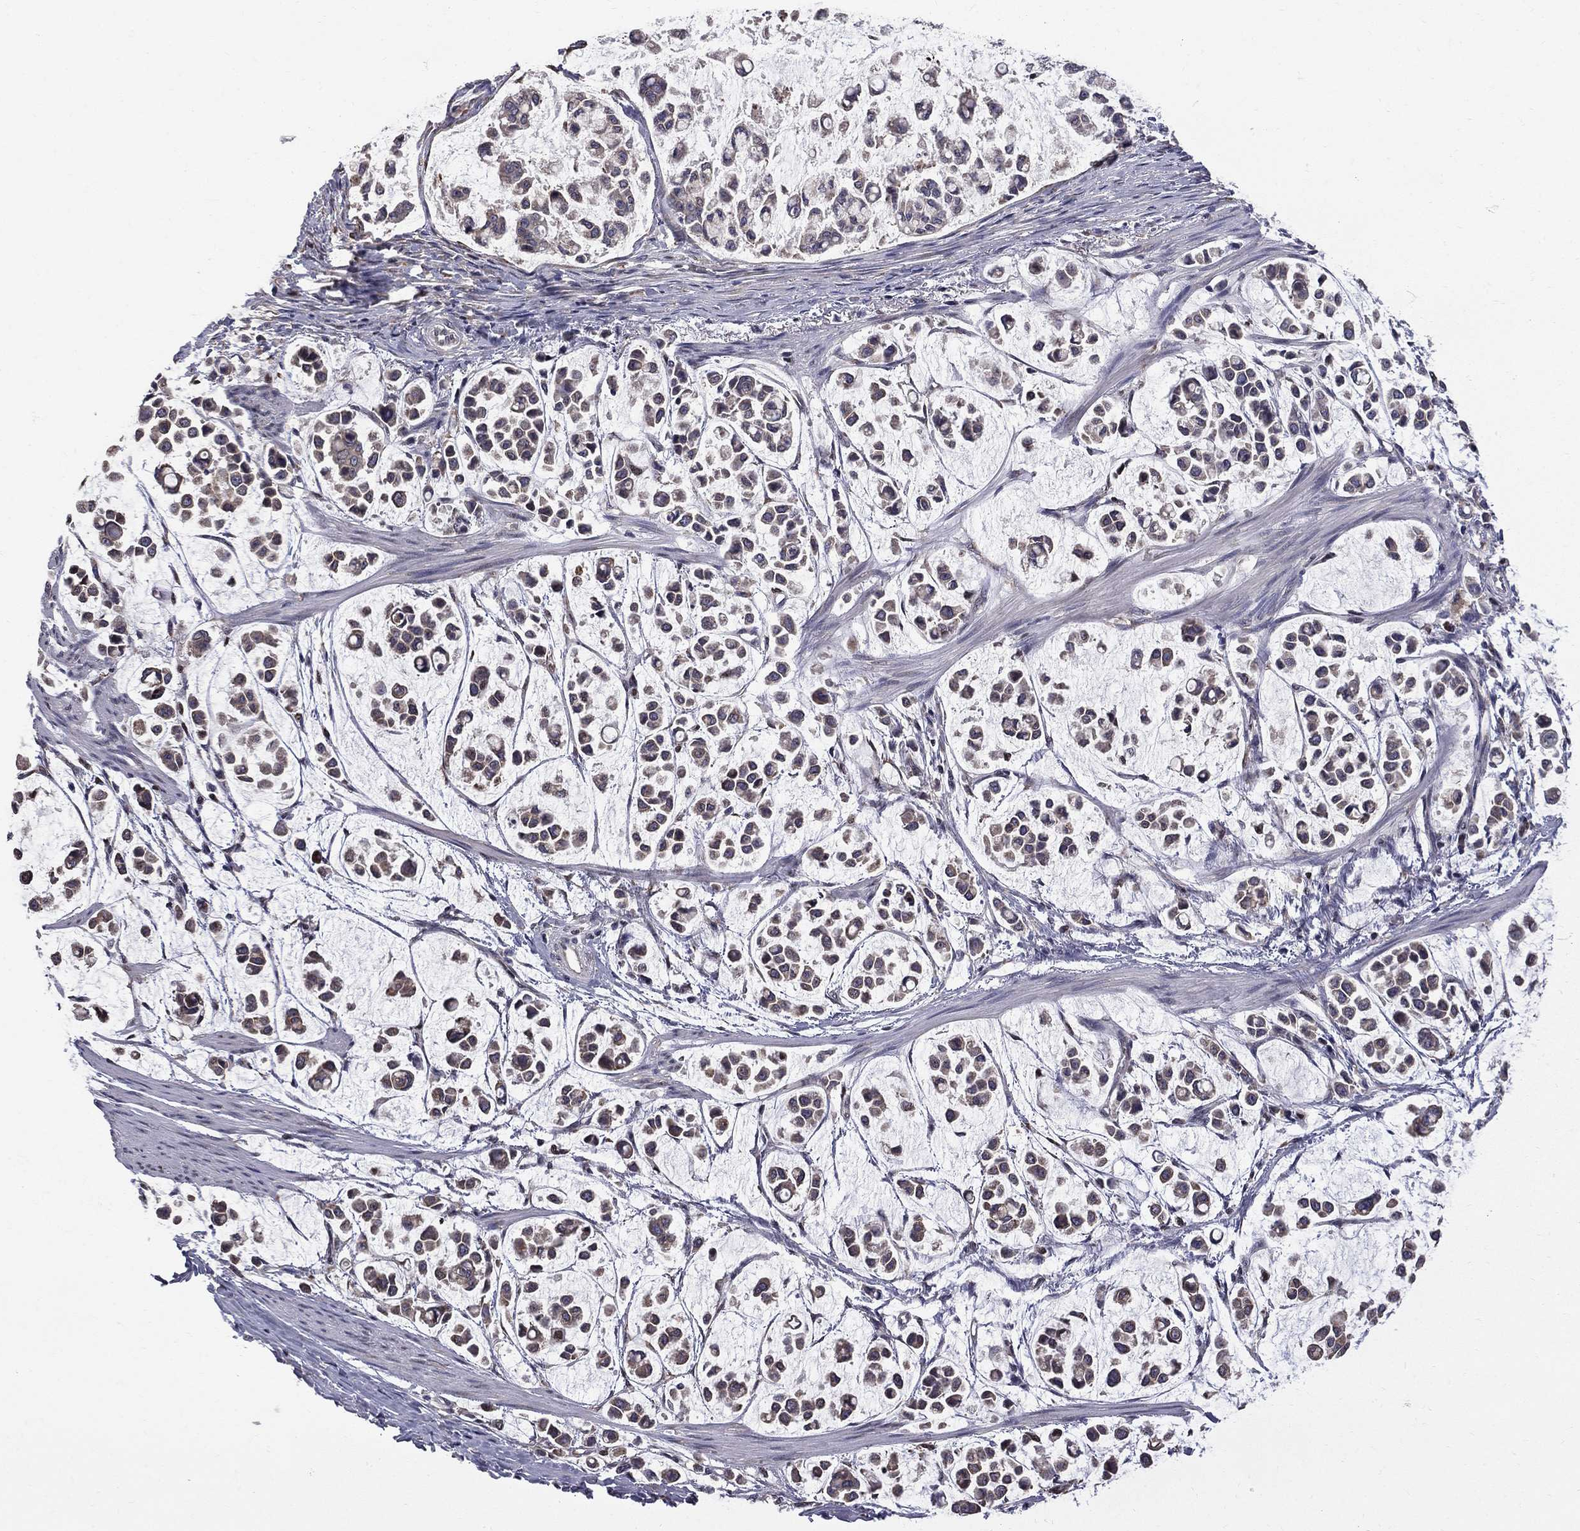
{"staining": {"intensity": "negative", "quantity": "none", "location": "none"}, "tissue": "stomach cancer", "cell_type": "Tumor cells", "image_type": "cancer", "snomed": [{"axis": "morphology", "description": "Adenocarcinoma, NOS"}, {"axis": "topography", "description": "Stomach"}], "caption": "IHC of human stomach cancer demonstrates no positivity in tumor cells.", "gene": "HSPB2", "patient": {"sex": "male", "age": 82}}